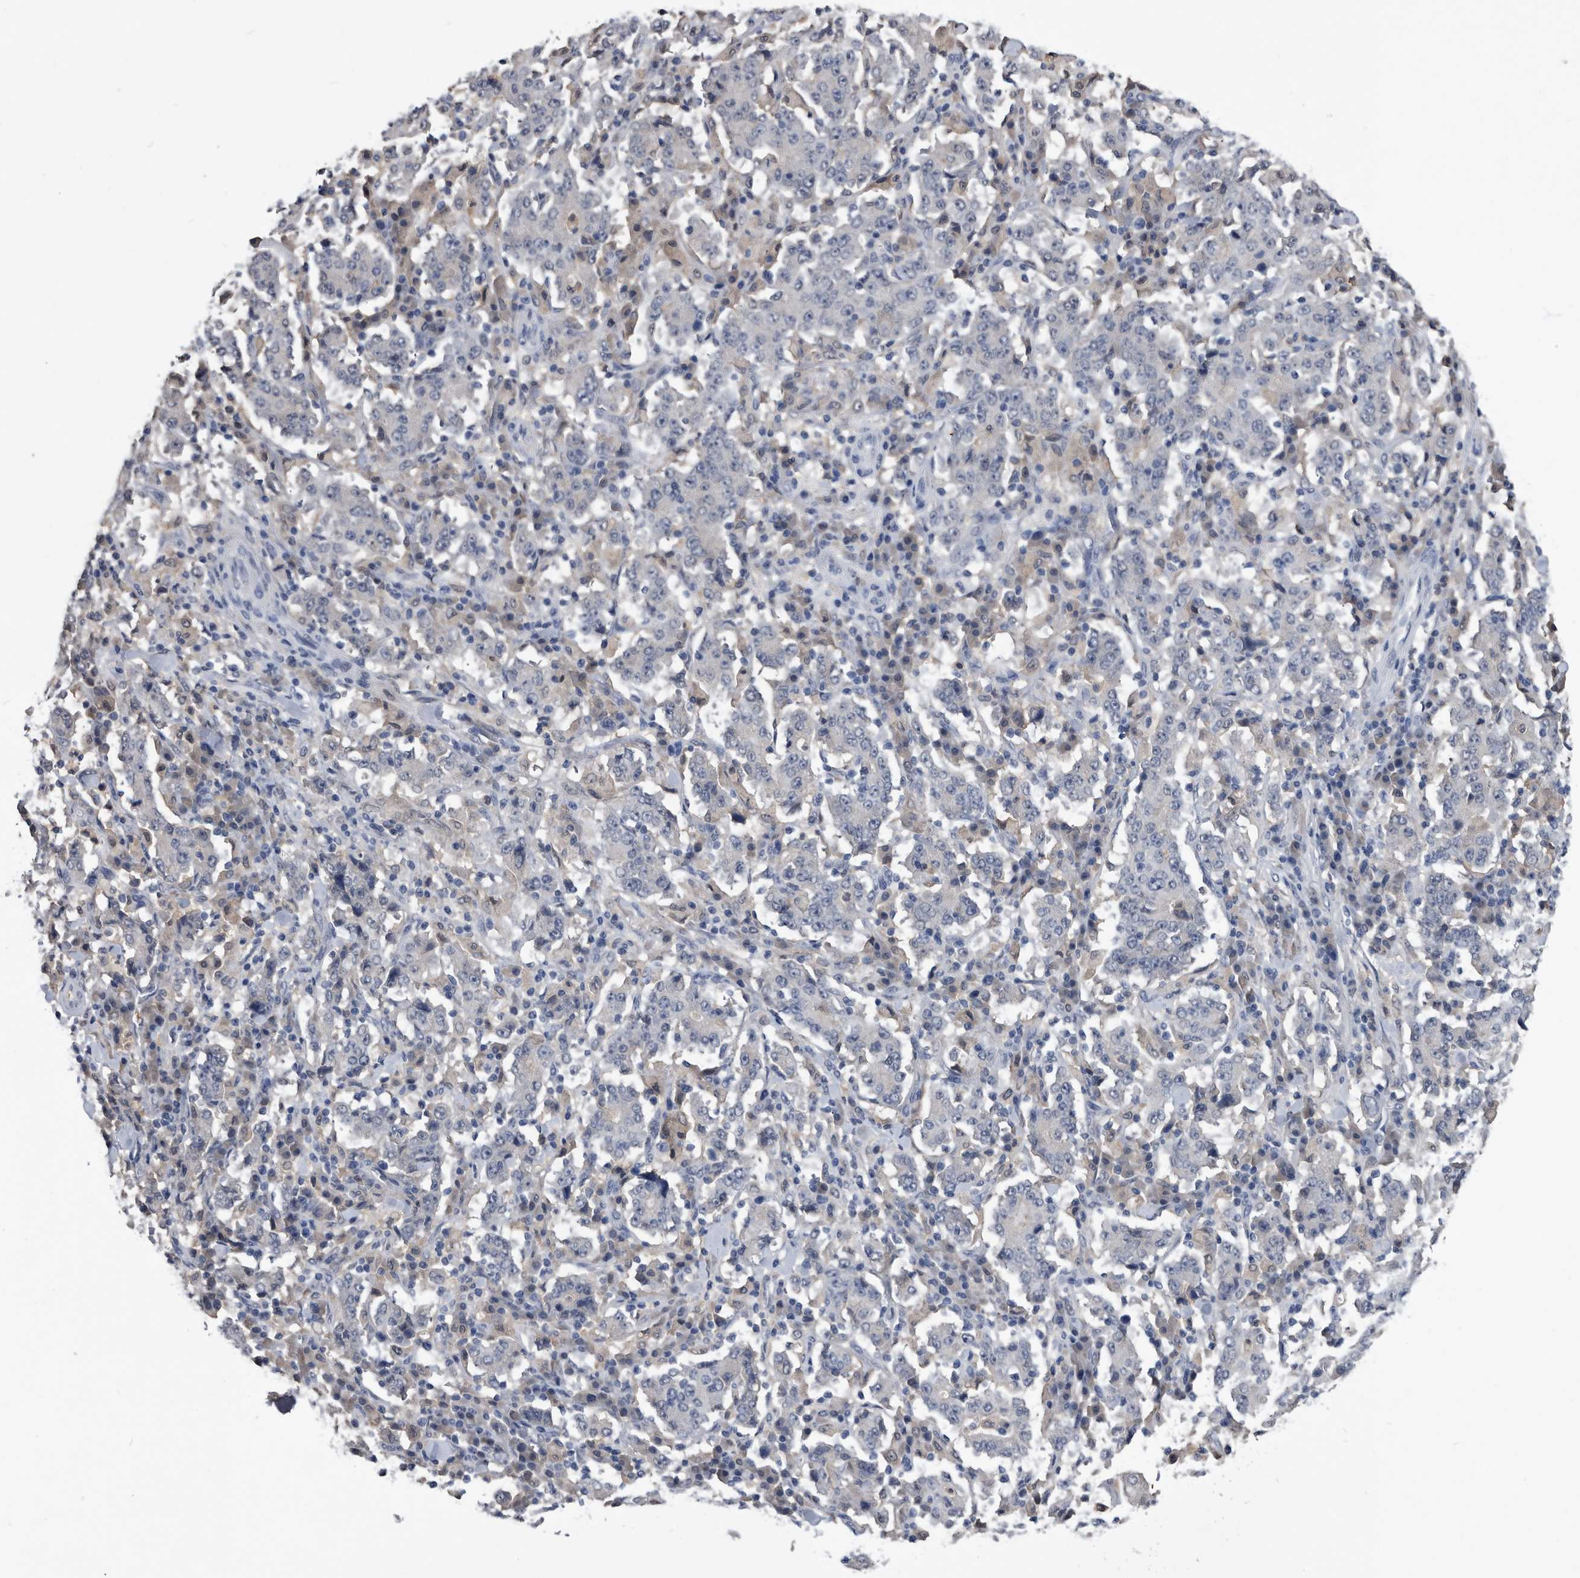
{"staining": {"intensity": "negative", "quantity": "none", "location": "none"}, "tissue": "stomach cancer", "cell_type": "Tumor cells", "image_type": "cancer", "snomed": [{"axis": "morphology", "description": "Normal tissue, NOS"}, {"axis": "morphology", "description": "Adenocarcinoma, NOS"}, {"axis": "topography", "description": "Stomach, upper"}, {"axis": "topography", "description": "Stomach"}], "caption": "The histopathology image reveals no staining of tumor cells in adenocarcinoma (stomach).", "gene": "PDXK", "patient": {"sex": "male", "age": 59}}